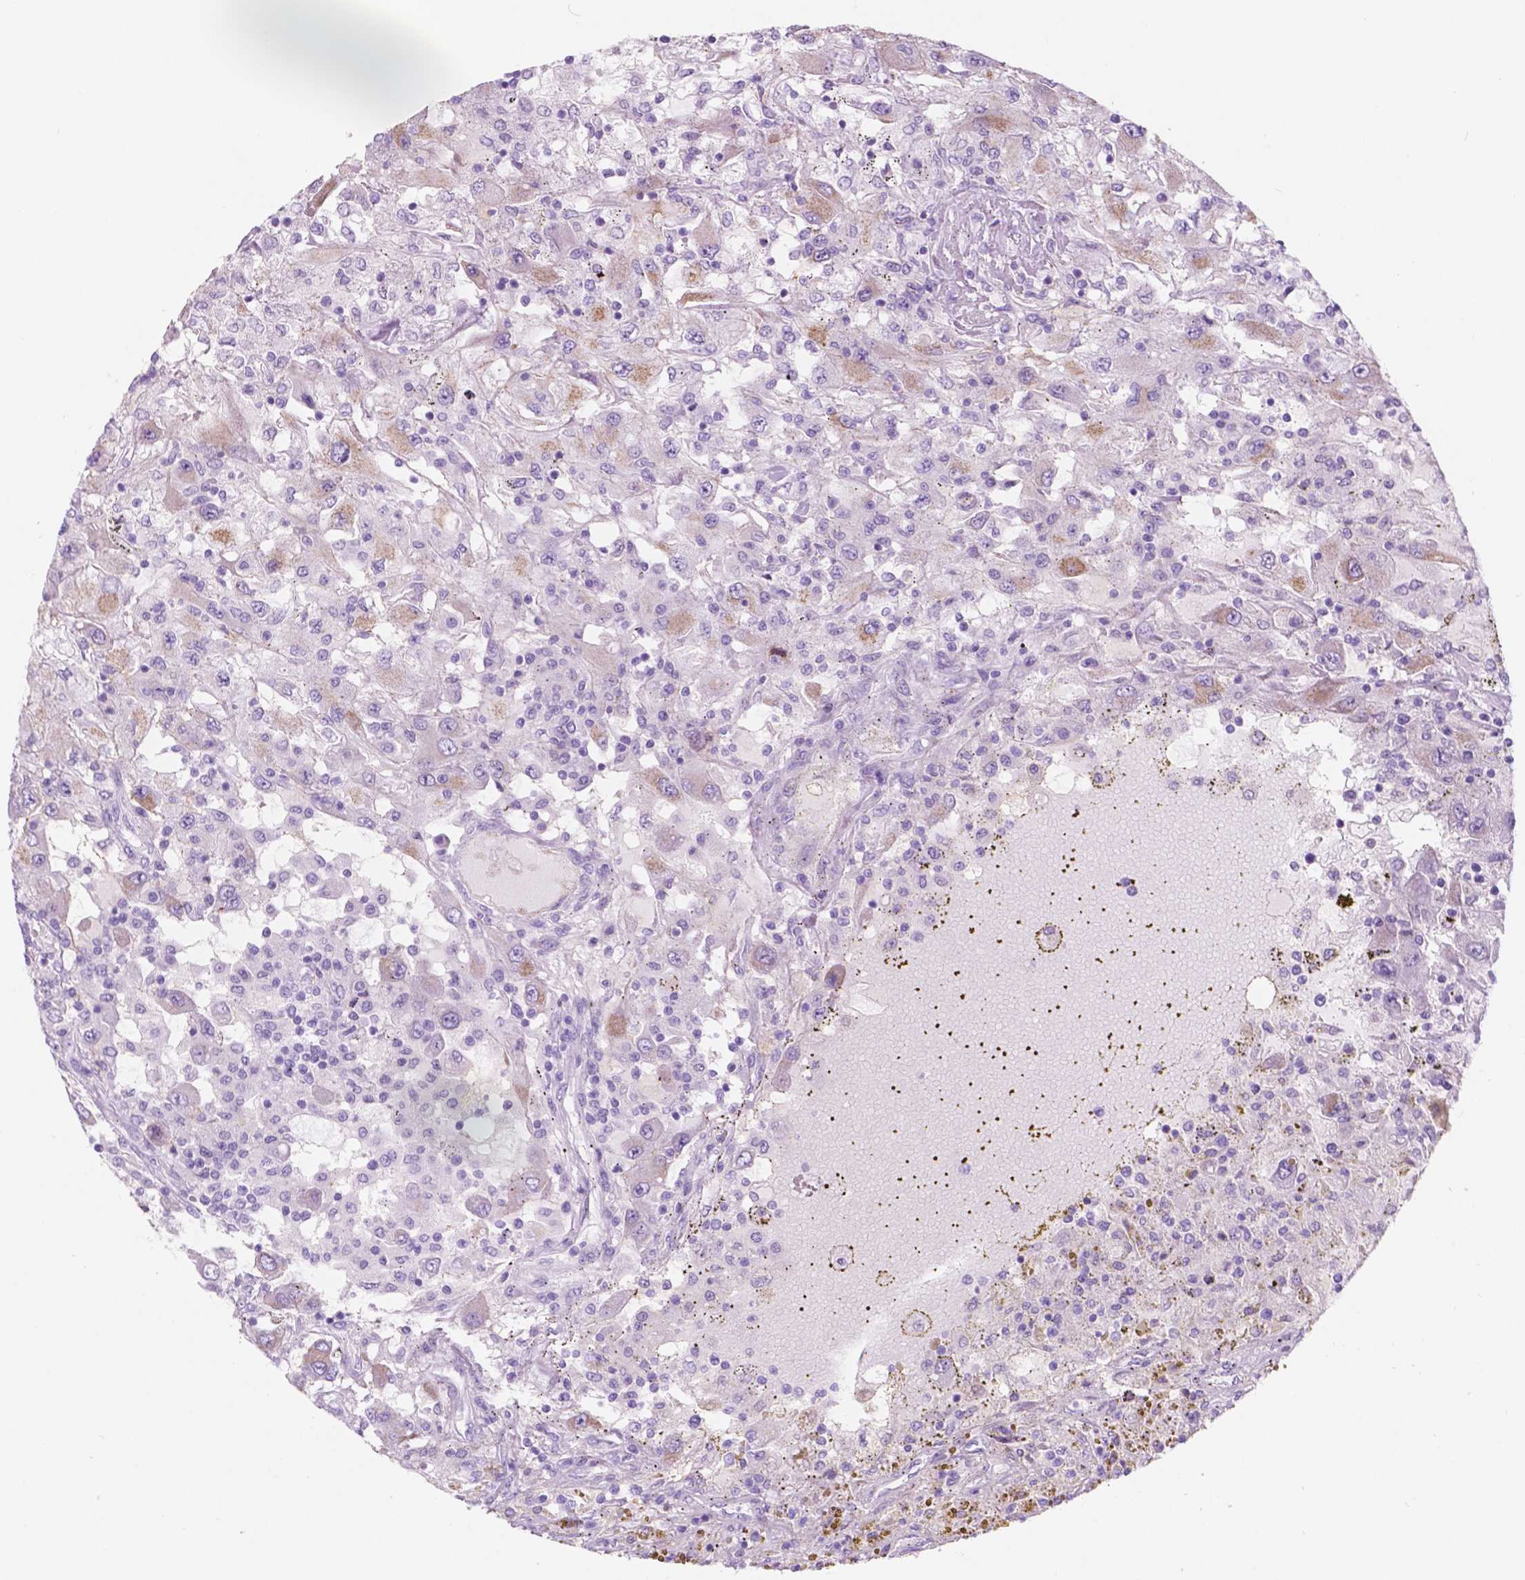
{"staining": {"intensity": "moderate", "quantity": "<25%", "location": "cytoplasmic/membranous"}, "tissue": "renal cancer", "cell_type": "Tumor cells", "image_type": "cancer", "snomed": [{"axis": "morphology", "description": "Adenocarcinoma, NOS"}, {"axis": "topography", "description": "Kidney"}], "caption": "IHC staining of renal adenocarcinoma, which displays low levels of moderate cytoplasmic/membranous staining in about <25% of tumor cells indicating moderate cytoplasmic/membranous protein positivity. The staining was performed using DAB (3,3'-diaminobenzidine) (brown) for protein detection and nuclei were counterstained in hematoxylin (blue).", "gene": "CUZD1", "patient": {"sex": "female", "age": 67}}